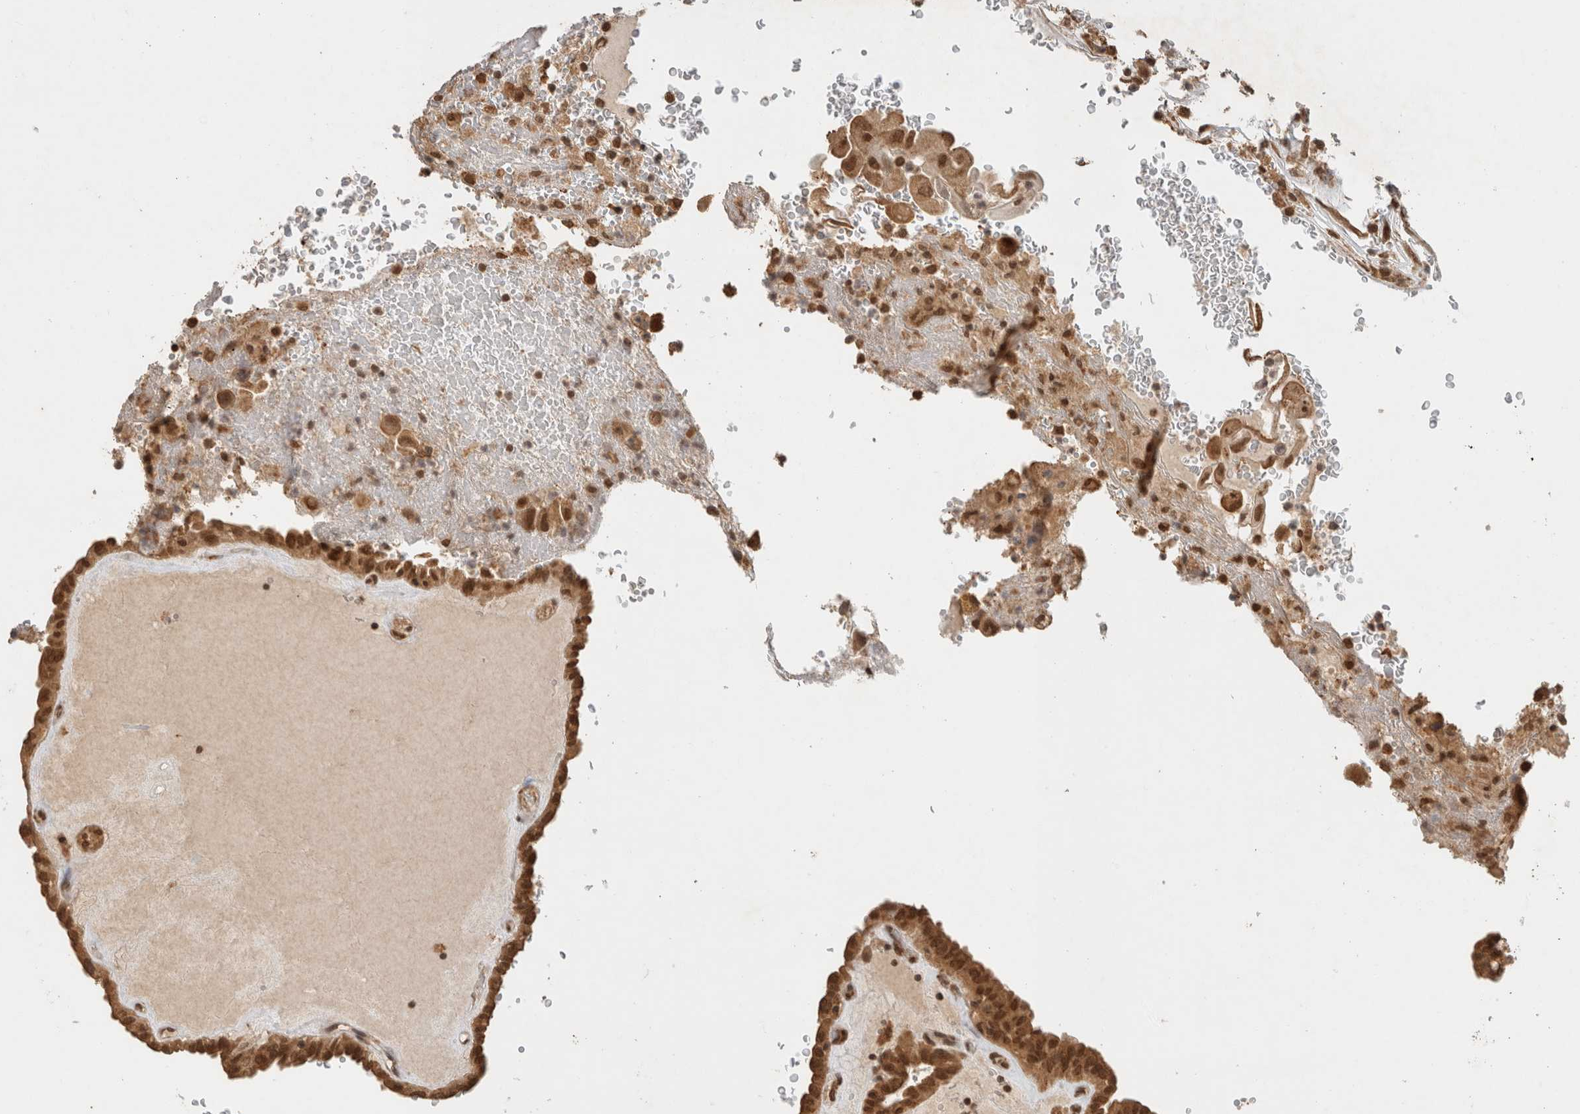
{"staining": {"intensity": "strong", "quantity": ">75%", "location": "cytoplasmic/membranous,nuclear"}, "tissue": "thyroid cancer", "cell_type": "Tumor cells", "image_type": "cancer", "snomed": [{"axis": "morphology", "description": "Papillary adenocarcinoma, NOS"}, {"axis": "topography", "description": "Thyroid gland"}], "caption": "Strong cytoplasmic/membranous and nuclear positivity is appreciated in approximately >75% of tumor cells in thyroid papillary adenocarcinoma.", "gene": "C1orf21", "patient": {"sex": "male", "age": 77}}